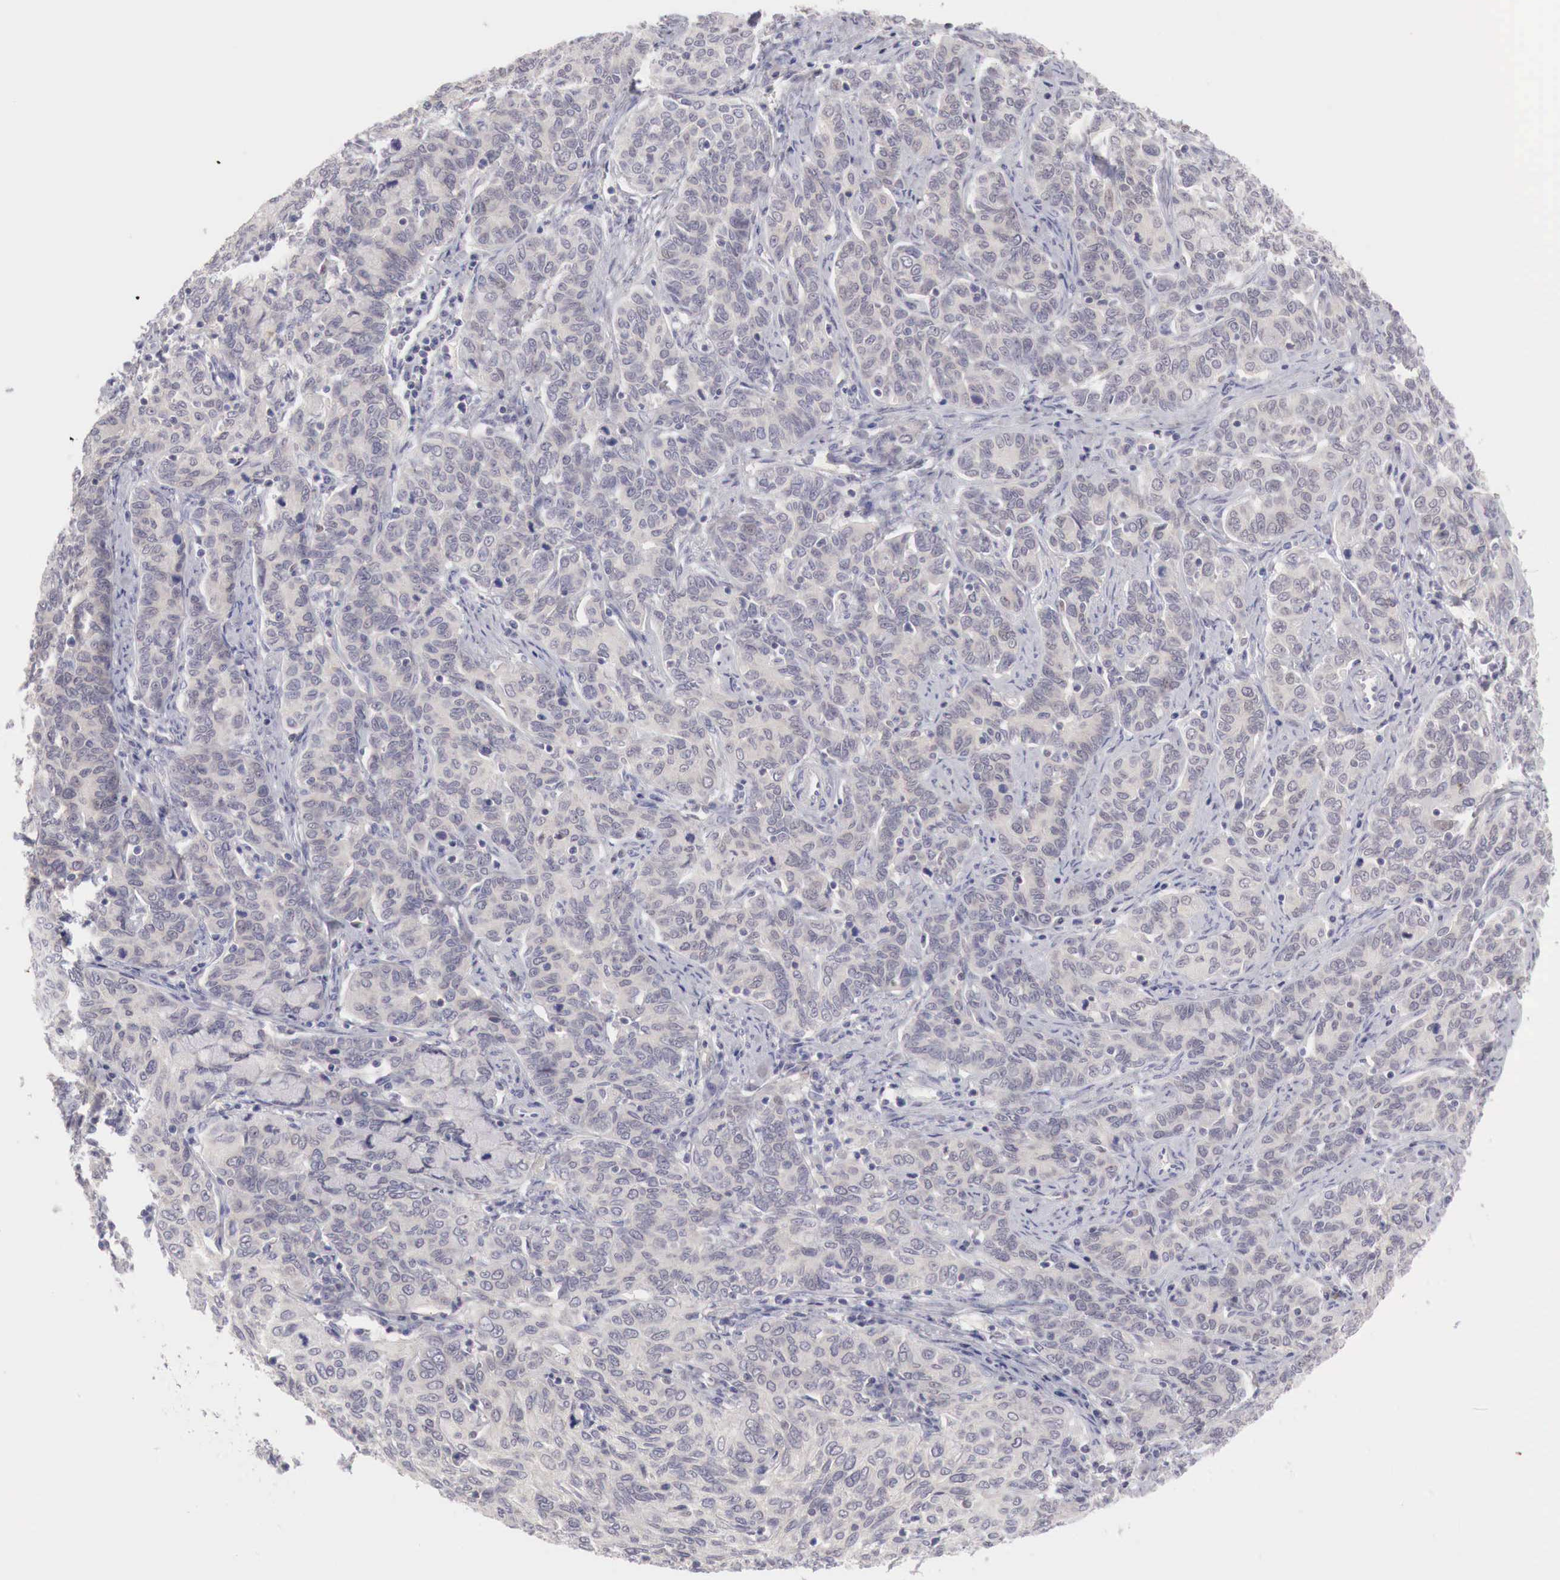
{"staining": {"intensity": "negative", "quantity": "none", "location": "none"}, "tissue": "cervical cancer", "cell_type": "Tumor cells", "image_type": "cancer", "snomed": [{"axis": "morphology", "description": "Squamous cell carcinoma, NOS"}, {"axis": "topography", "description": "Cervix"}], "caption": "A high-resolution micrograph shows IHC staining of cervical cancer, which reveals no significant positivity in tumor cells.", "gene": "GATA1", "patient": {"sex": "female", "age": 38}}